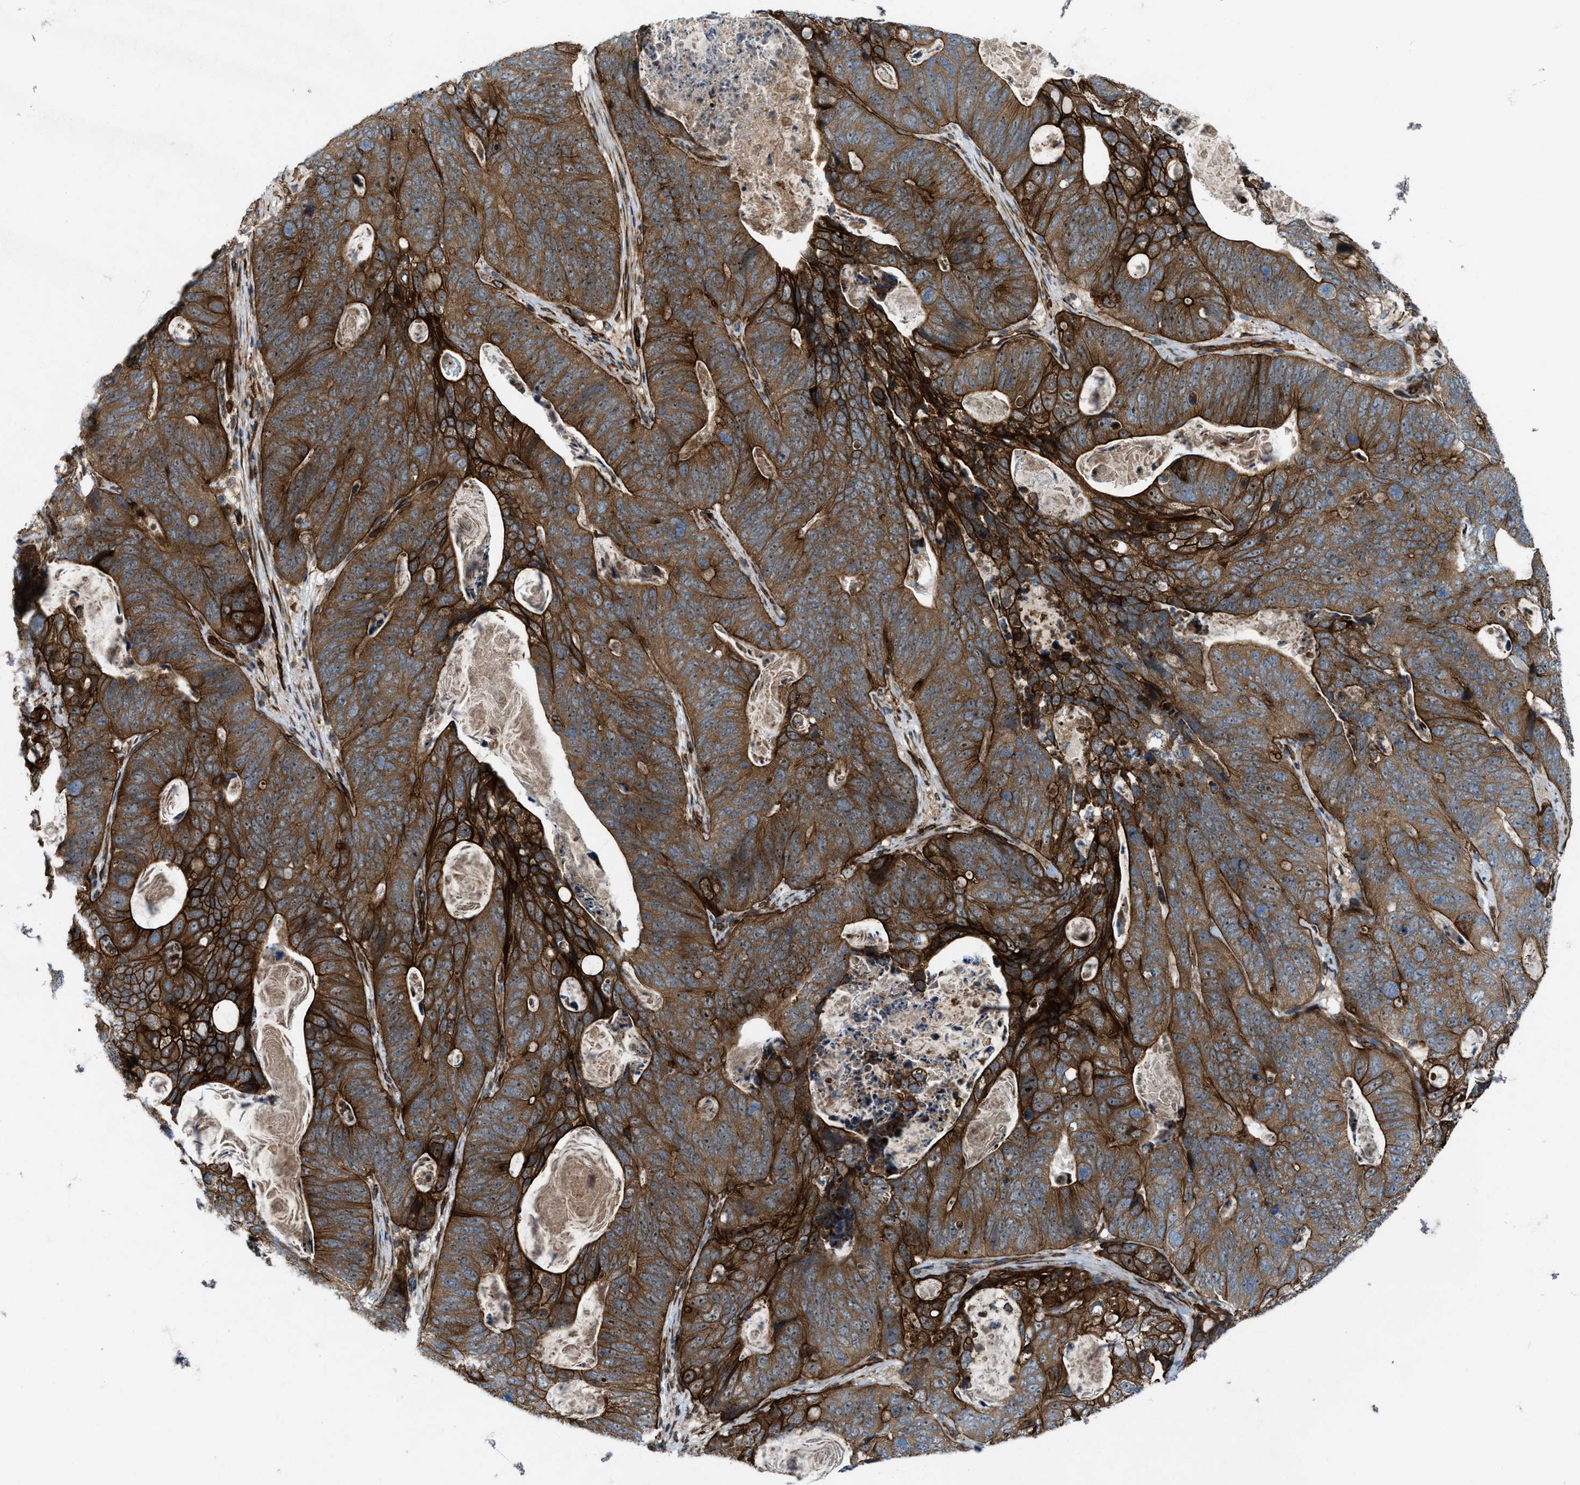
{"staining": {"intensity": "strong", "quantity": ">75%", "location": "cytoplasmic/membranous"}, "tissue": "stomach cancer", "cell_type": "Tumor cells", "image_type": "cancer", "snomed": [{"axis": "morphology", "description": "Normal tissue, NOS"}, {"axis": "morphology", "description": "Adenocarcinoma, NOS"}, {"axis": "topography", "description": "Stomach"}], "caption": "Adenocarcinoma (stomach) tissue displays strong cytoplasmic/membranous staining in approximately >75% of tumor cells, visualized by immunohistochemistry.", "gene": "URGCP", "patient": {"sex": "female", "age": 89}}